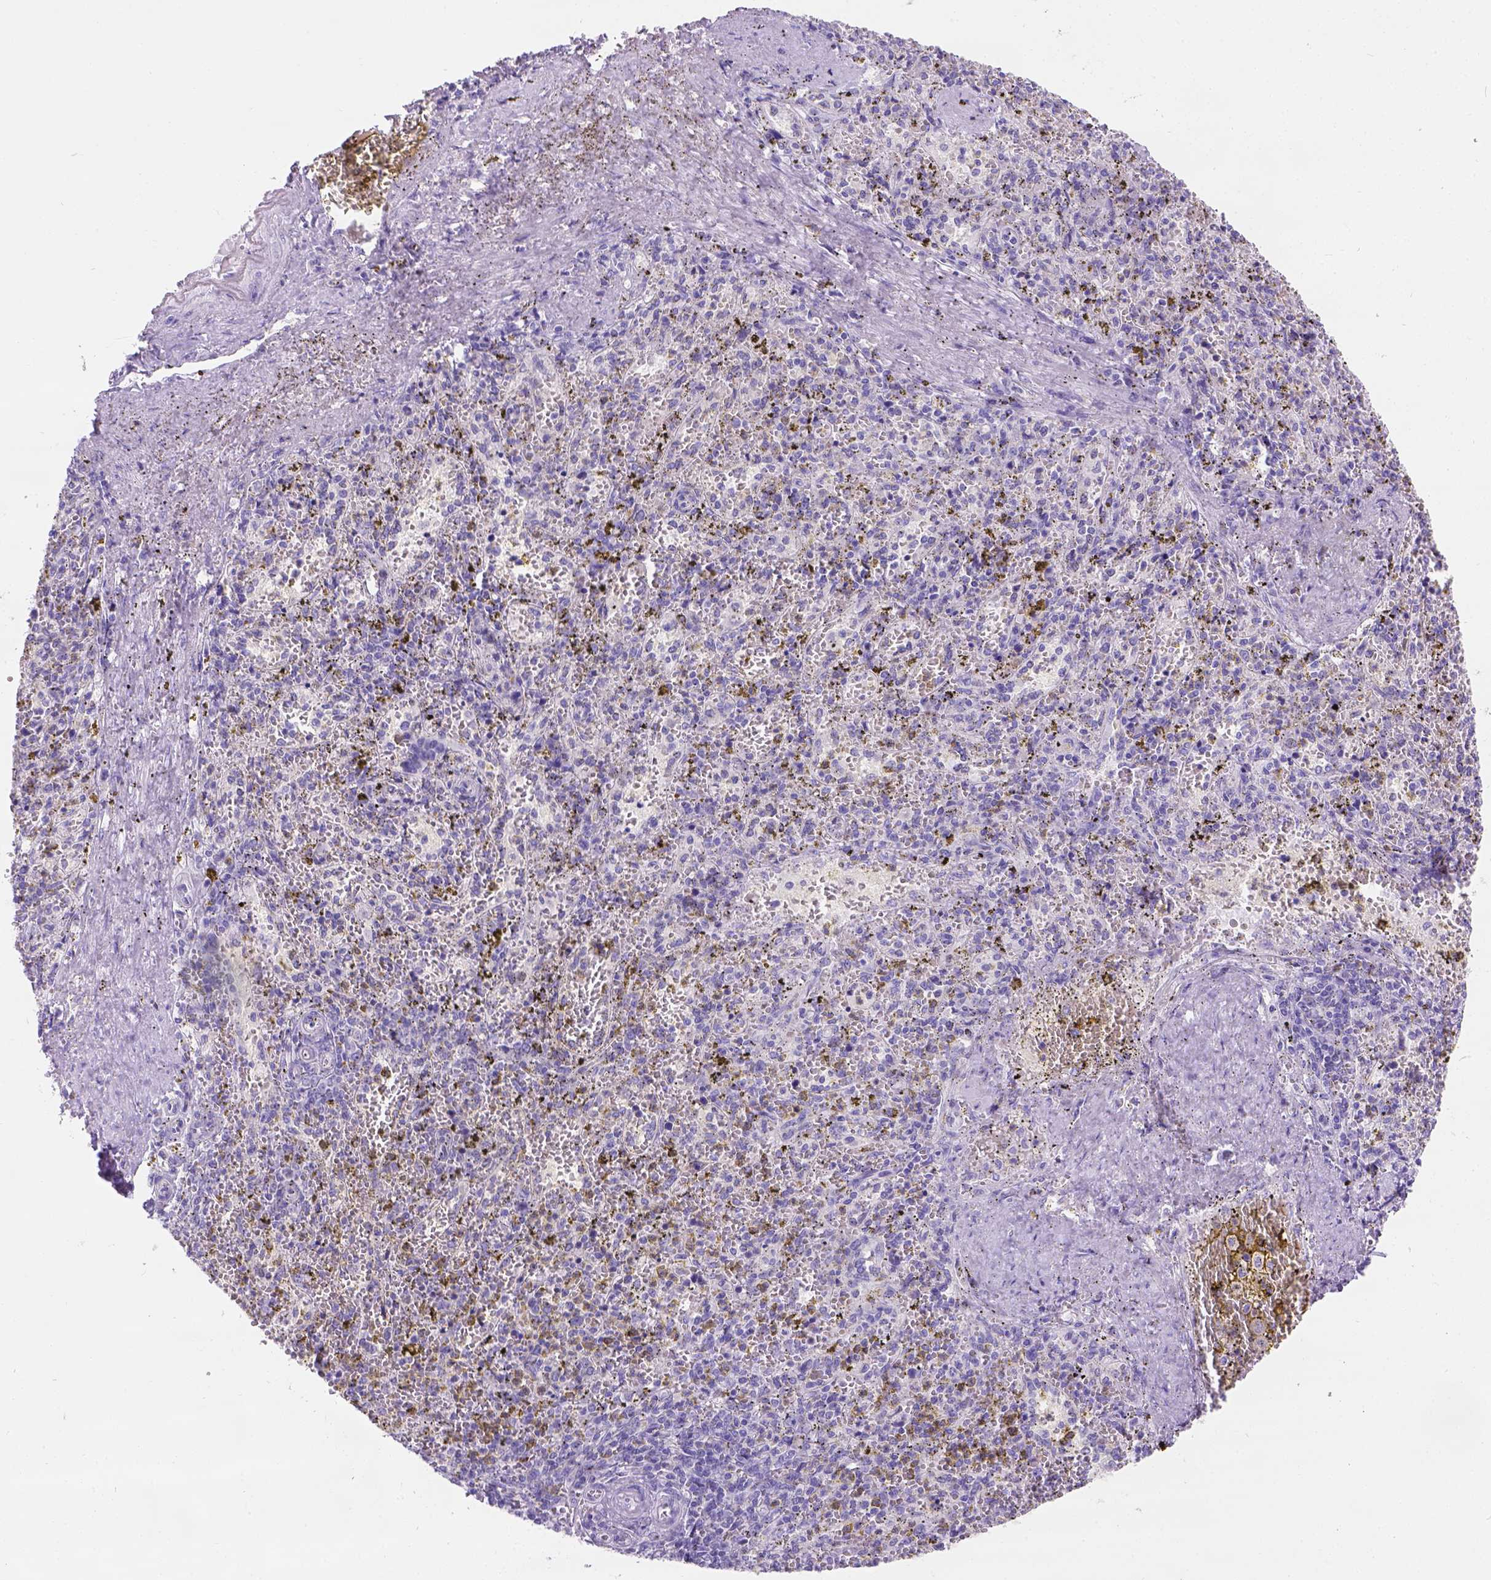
{"staining": {"intensity": "negative", "quantity": "none", "location": "none"}, "tissue": "spleen", "cell_type": "Cells in red pulp", "image_type": "normal", "snomed": [{"axis": "morphology", "description": "Normal tissue, NOS"}, {"axis": "topography", "description": "Spleen"}], "caption": "This photomicrograph is of normal spleen stained with IHC to label a protein in brown with the nuclei are counter-stained blue. There is no expression in cells in red pulp.", "gene": "PHF7", "patient": {"sex": "female", "age": 50}}